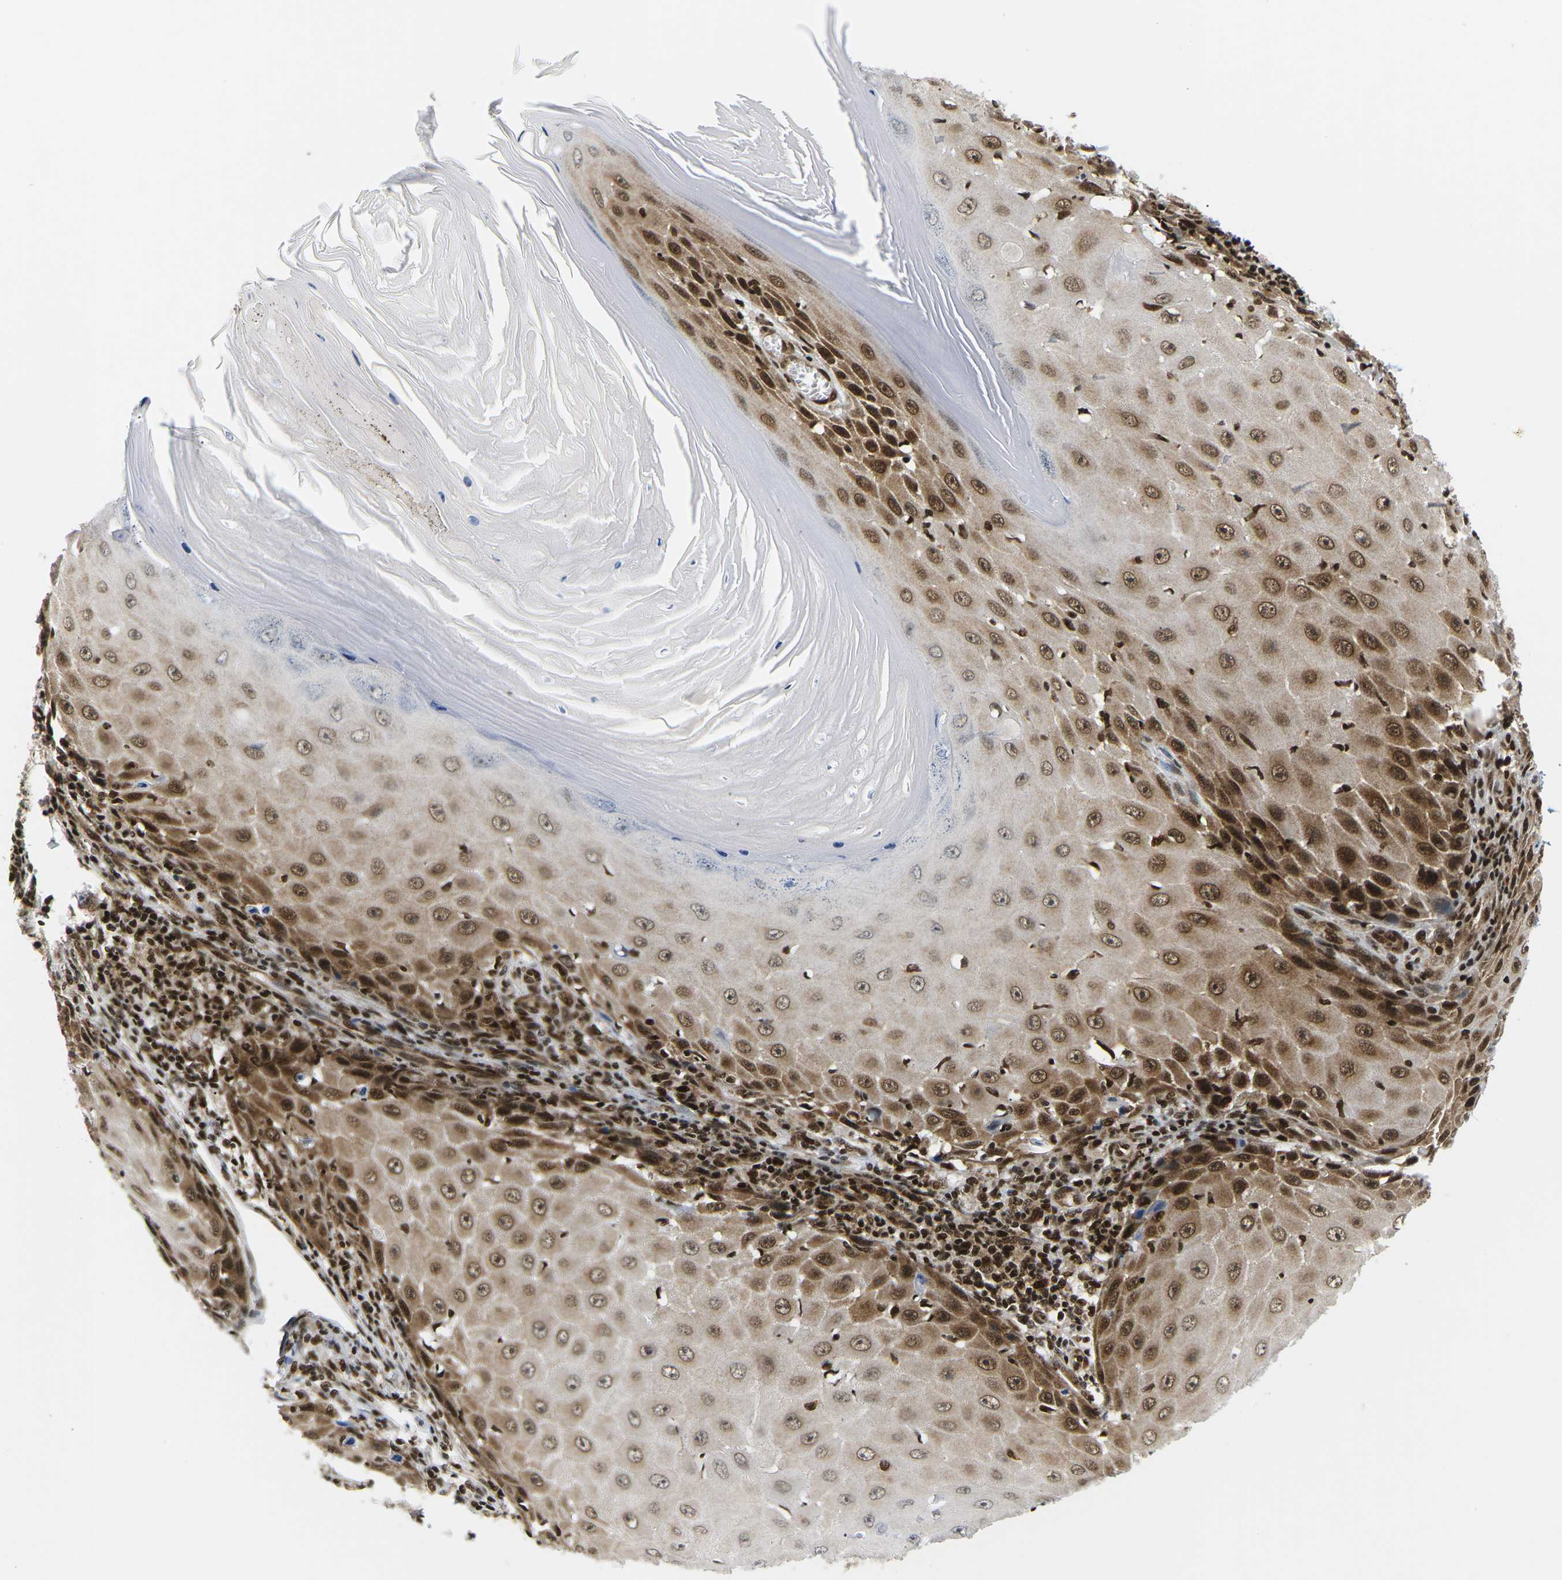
{"staining": {"intensity": "moderate", "quantity": ">75%", "location": "cytoplasmic/membranous,nuclear"}, "tissue": "skin cancer", "cell_type": "Tumor cells", "image_type": "cancer", "snomed": [{"axis": "morphology", "description": "Squamous cell carcinoma, NOS"}, {"axis": "topography", "description": "Skin"}], "caption": "Skin squamous cell carcinoma was stained to show a protein in brown. There is medium levels of moderate cytoplasmic/membranous and nuclear expression in about >75% of tumor cells.", "gene": "CELF1", "patient": {"sex": "female", "age": 73}}